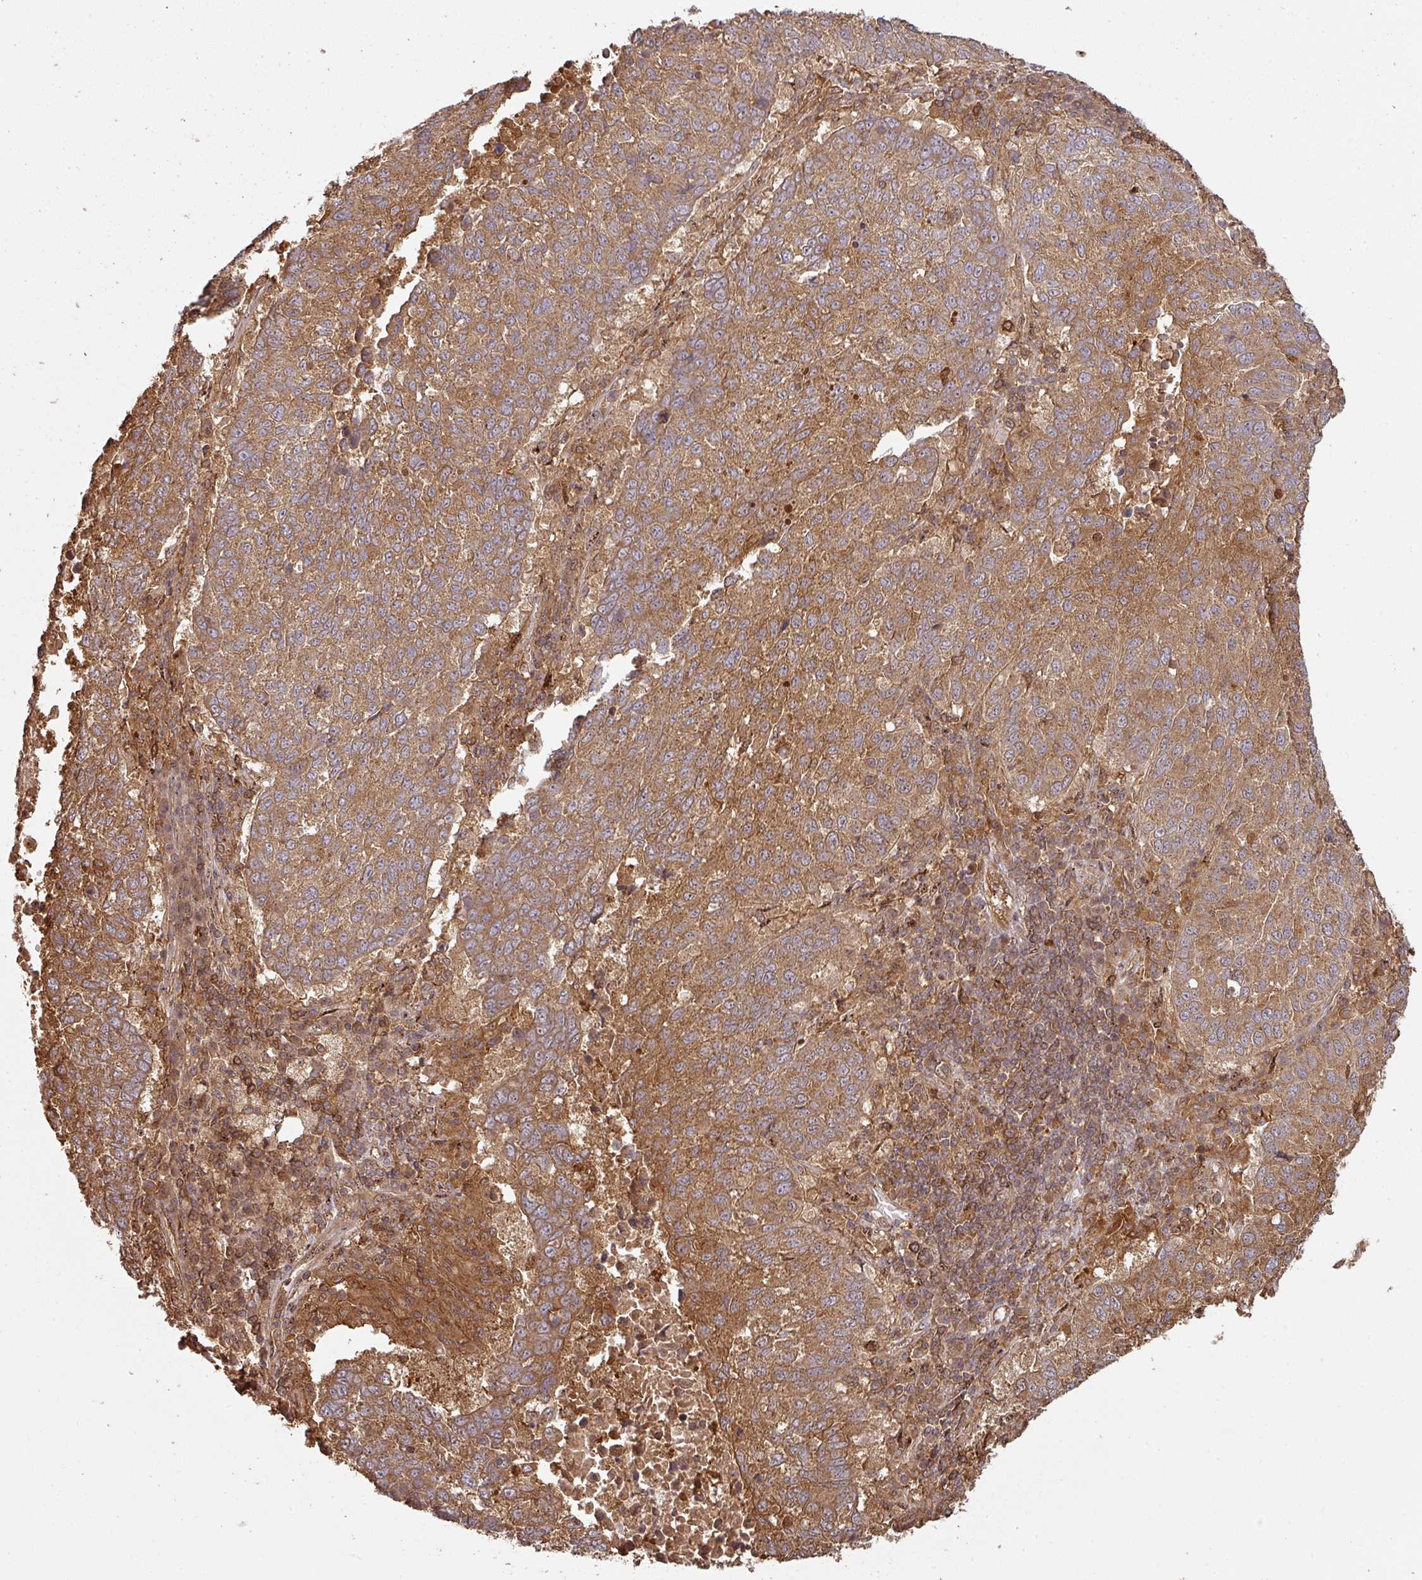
{"staining": {"intensity": "strong", "quantity": ">75%", "location": "cytoplasmic/membranous"}, "tissue": "lung cancer", "cell_type": "Tumor cells", "image_type": "cancer", "snomed": [{"axis": "morphology", "description": "Squamous cell carcinoma, NOS"}, {"axis": "topography", "description": "Lung"}], "caption": "The histopathology image reveals staining of lung cancer, revealing strong cytoplasmic/membranous protein expression (brown color) within tumor cells.", "gene": "ZNF322", "patient": {"sex": "male", "age": 73}}